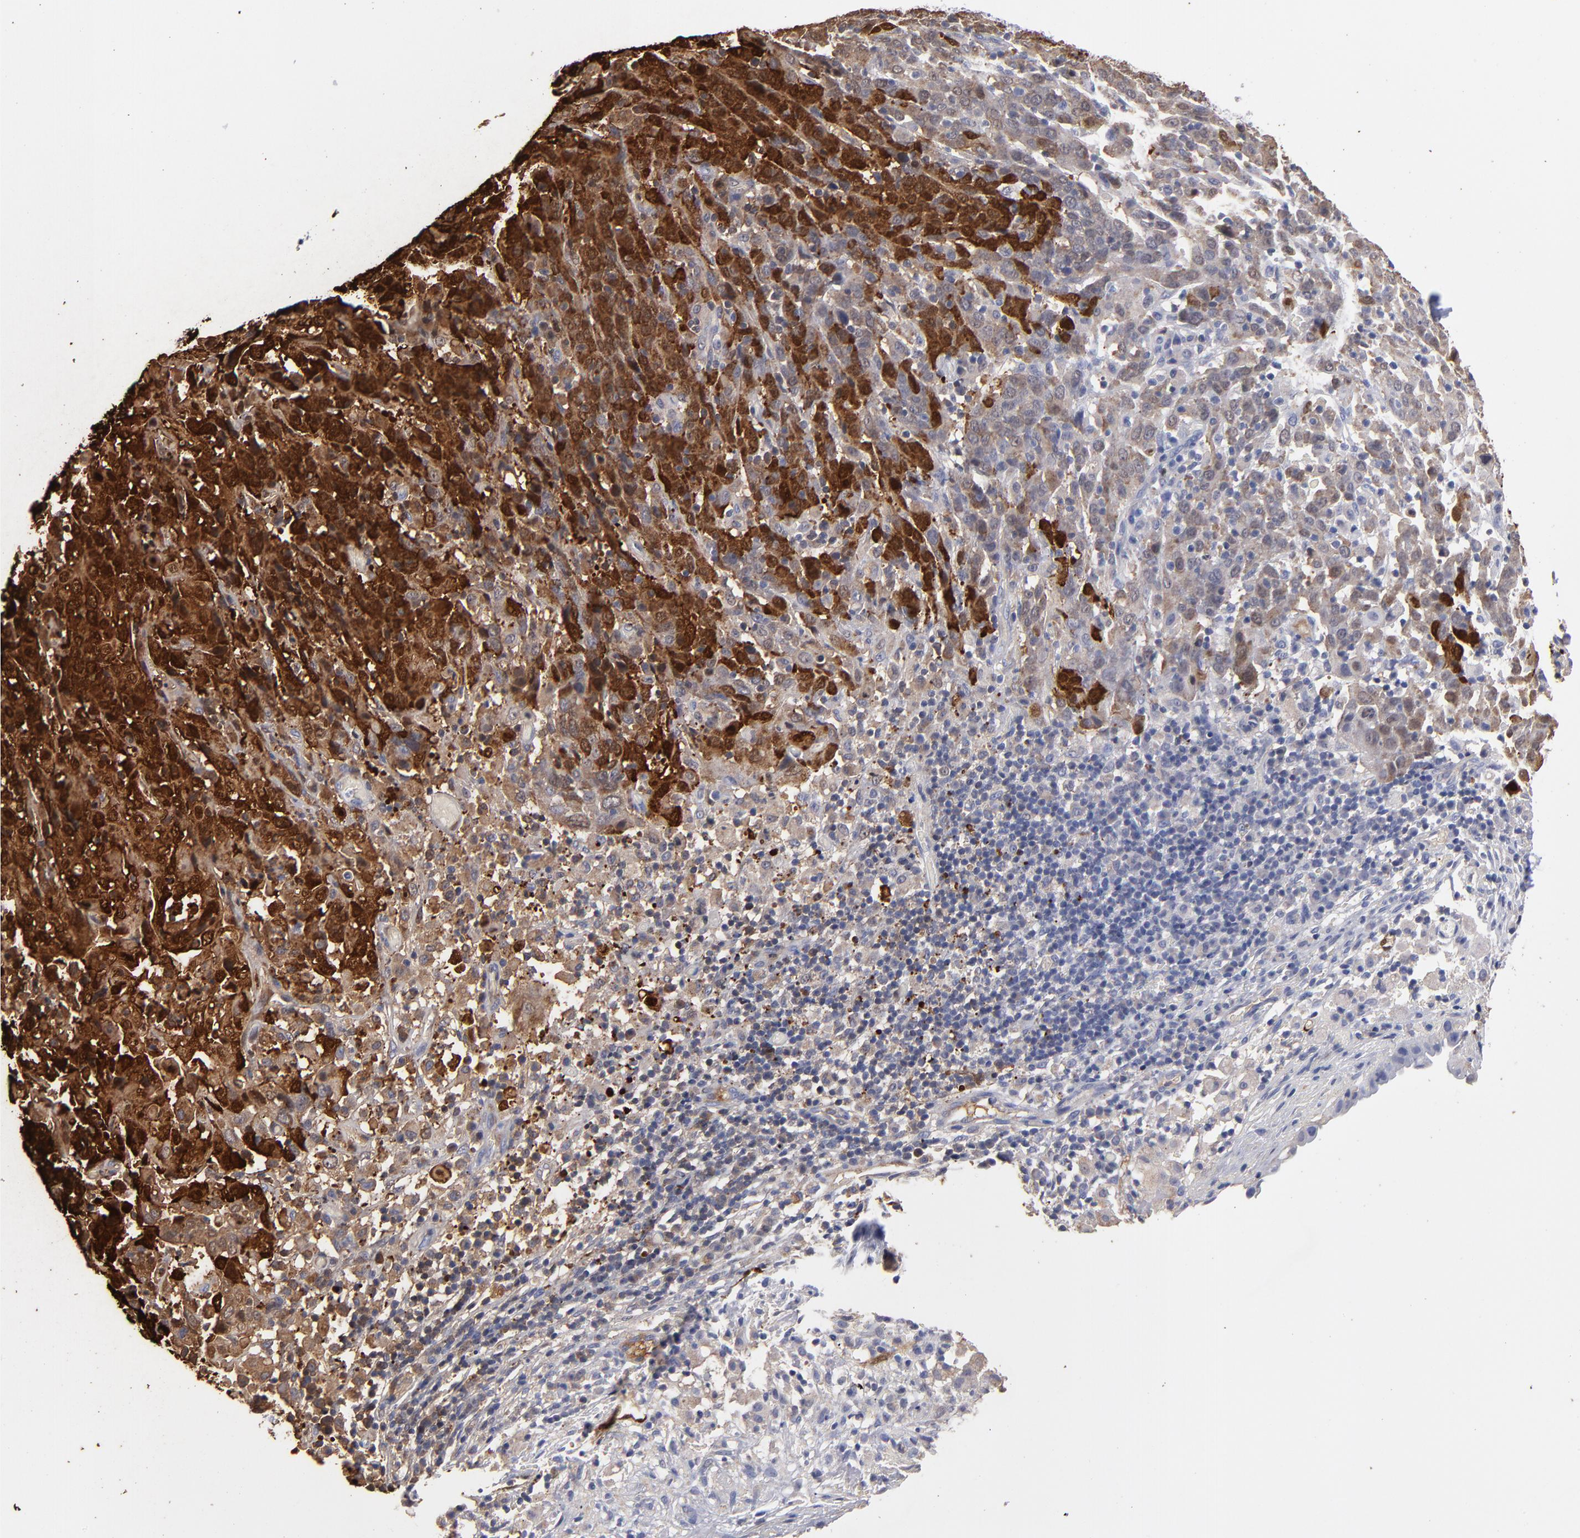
{"staining": {"intensity": "moderate", "quantity": "25%-75%", "location": "cytoplasmic/membranous,nuclear"}, "tissue": "cervical cancer", "cell_type": "Tumor cells", "image_type": "cancer", "snomed": [{"axis": "morphology", "description": "Normal tissue, NOS"}, {"axis": "morphology", "description": "Squamous cell carcinoma, NOS"}, {"axis": "topography", "description": "Cervix"}], "caption": "Approximately 25%-75% of tumor cells in human squamous cell carcinoma (cervical) reveal moderate cytoplasmic/membranous and nuclear protein positivity as visualized by brown immunohistochemical staining.", "gene": "FABP4", "patient": {"sex": "female", "age": 67}}